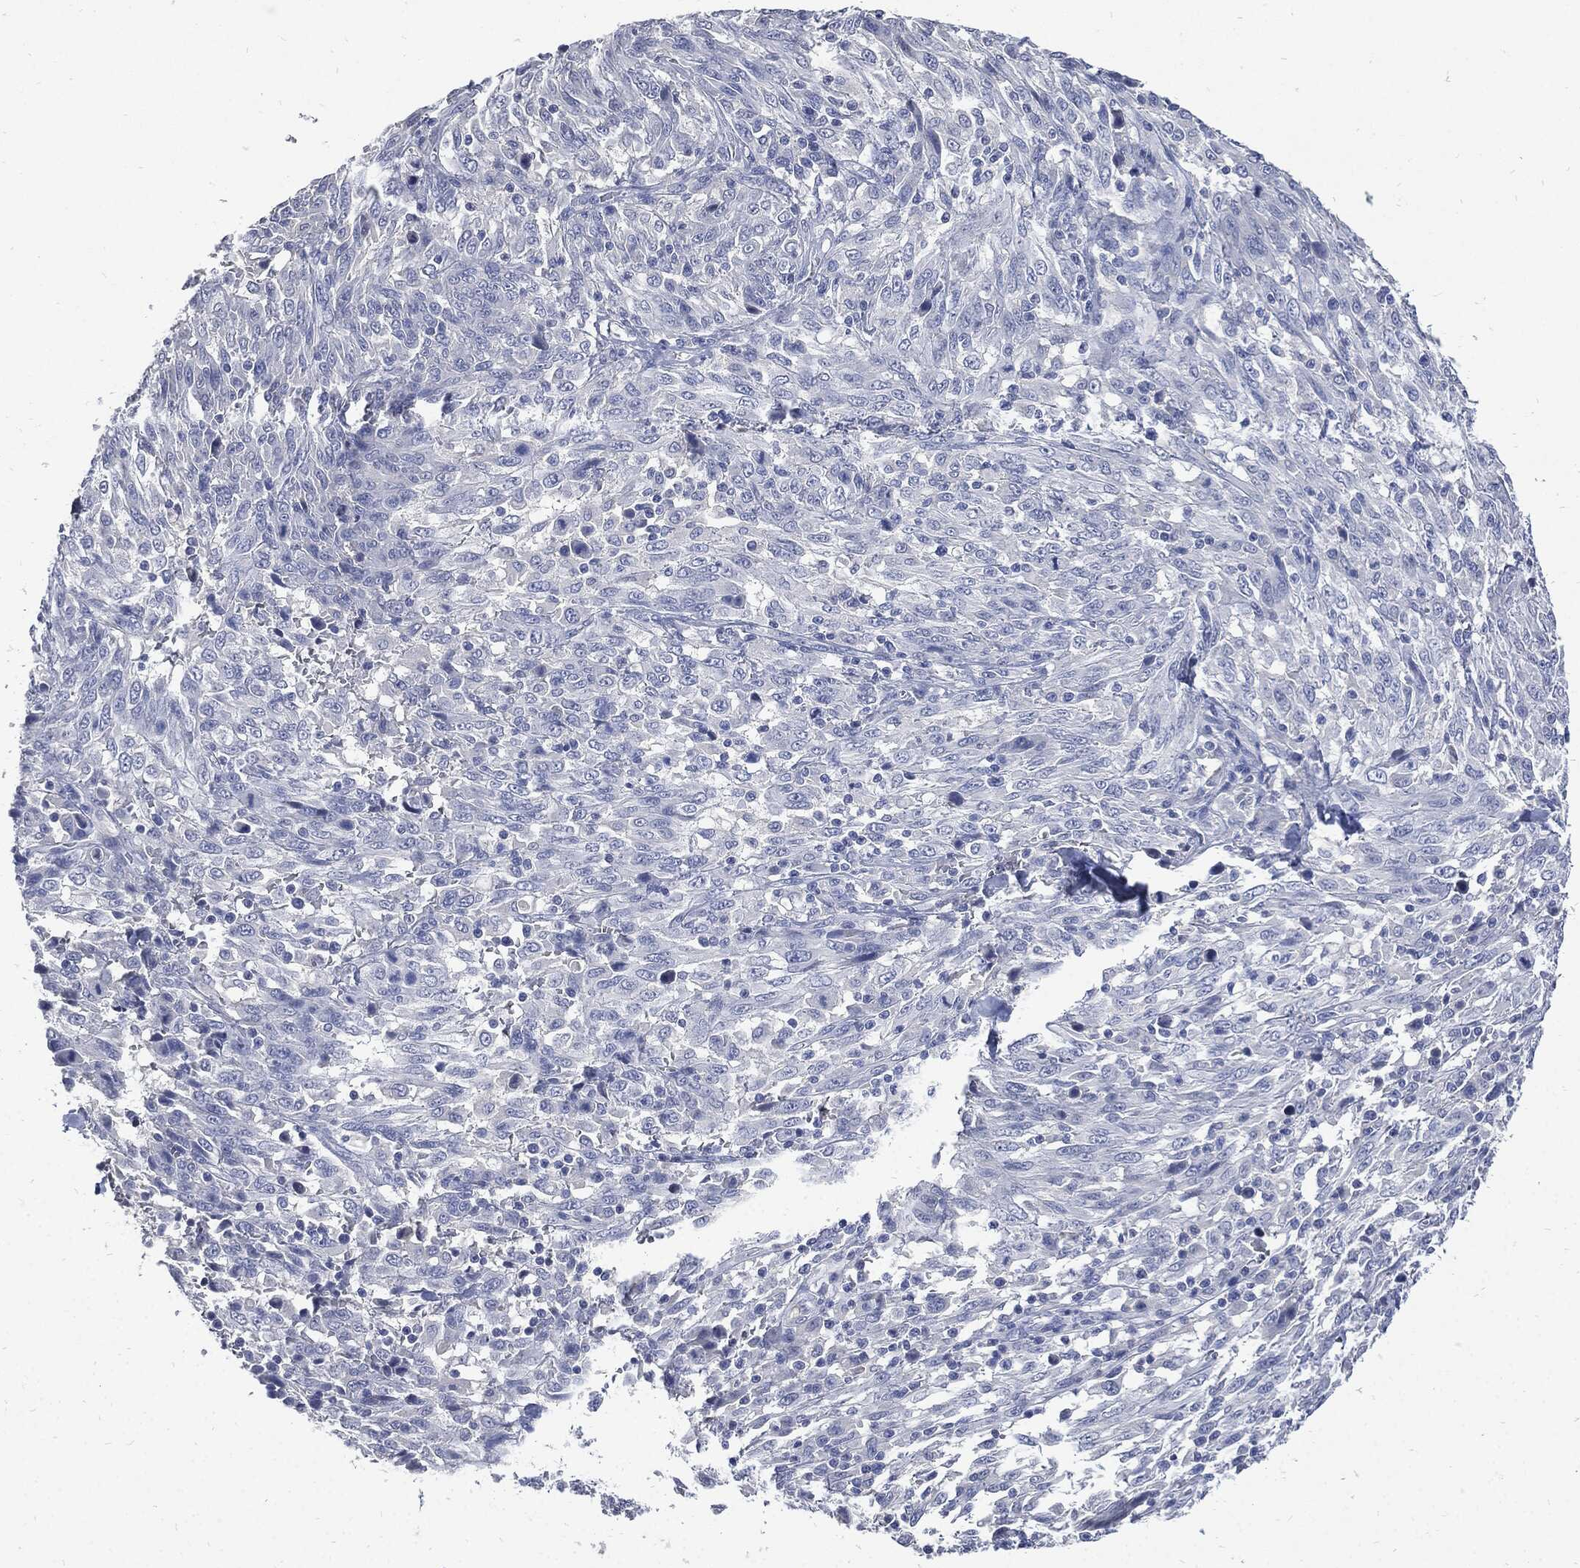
{"staining": {"intensity": "negative", "quantity": "none", "location": "none"}, "tissue": "melanoma", "cell_type": "Tumor cells", "image_type": "cancer", "snomed": [{"axis": "morphology", "description": "Malignant melanoma, NOS"}, {"axis": "topography", "description": "Skin"}], "caption": "Tumor cells show no significant protein positivity in melanoma.", "gene": "CPE", "patient": {"sex": "female", "age": 91}}